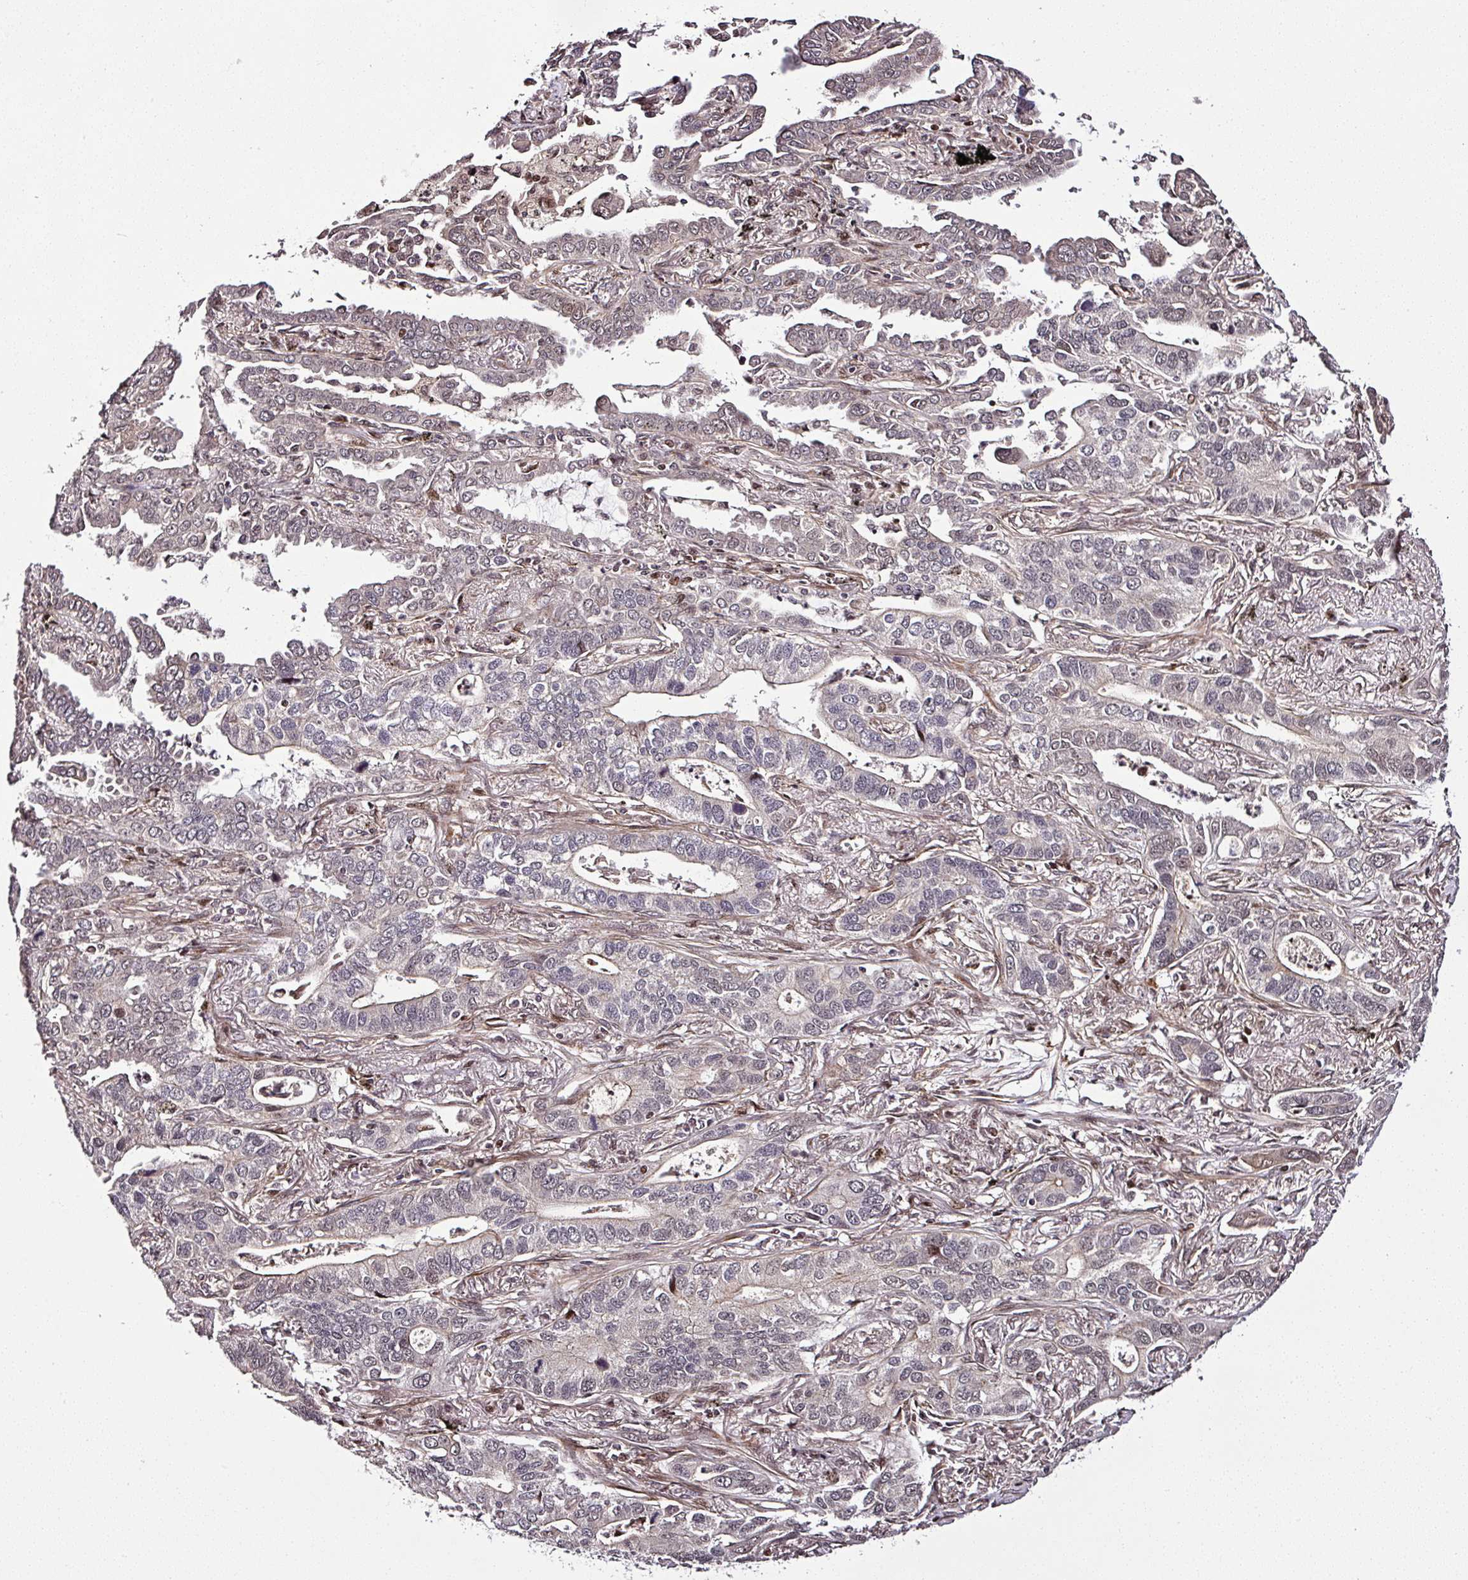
{"staining": {"intensity": "negative", "quantity": "none", "location": "none"}, "tissue": "lung cancer", "cell_type": "Tumor cells", "image_type": "cancer", "snomed": [{"axis": "morphology", "description": "Adenocarcinoma, NOS"}, {"axis": "topography", "description": "Lung"}], "caption": "The micrograph reveals no staining of tumor cells in adenocarcinoma (lung).", "gene": "COPRS", "patient": {"sex": "male", "age": 67}}